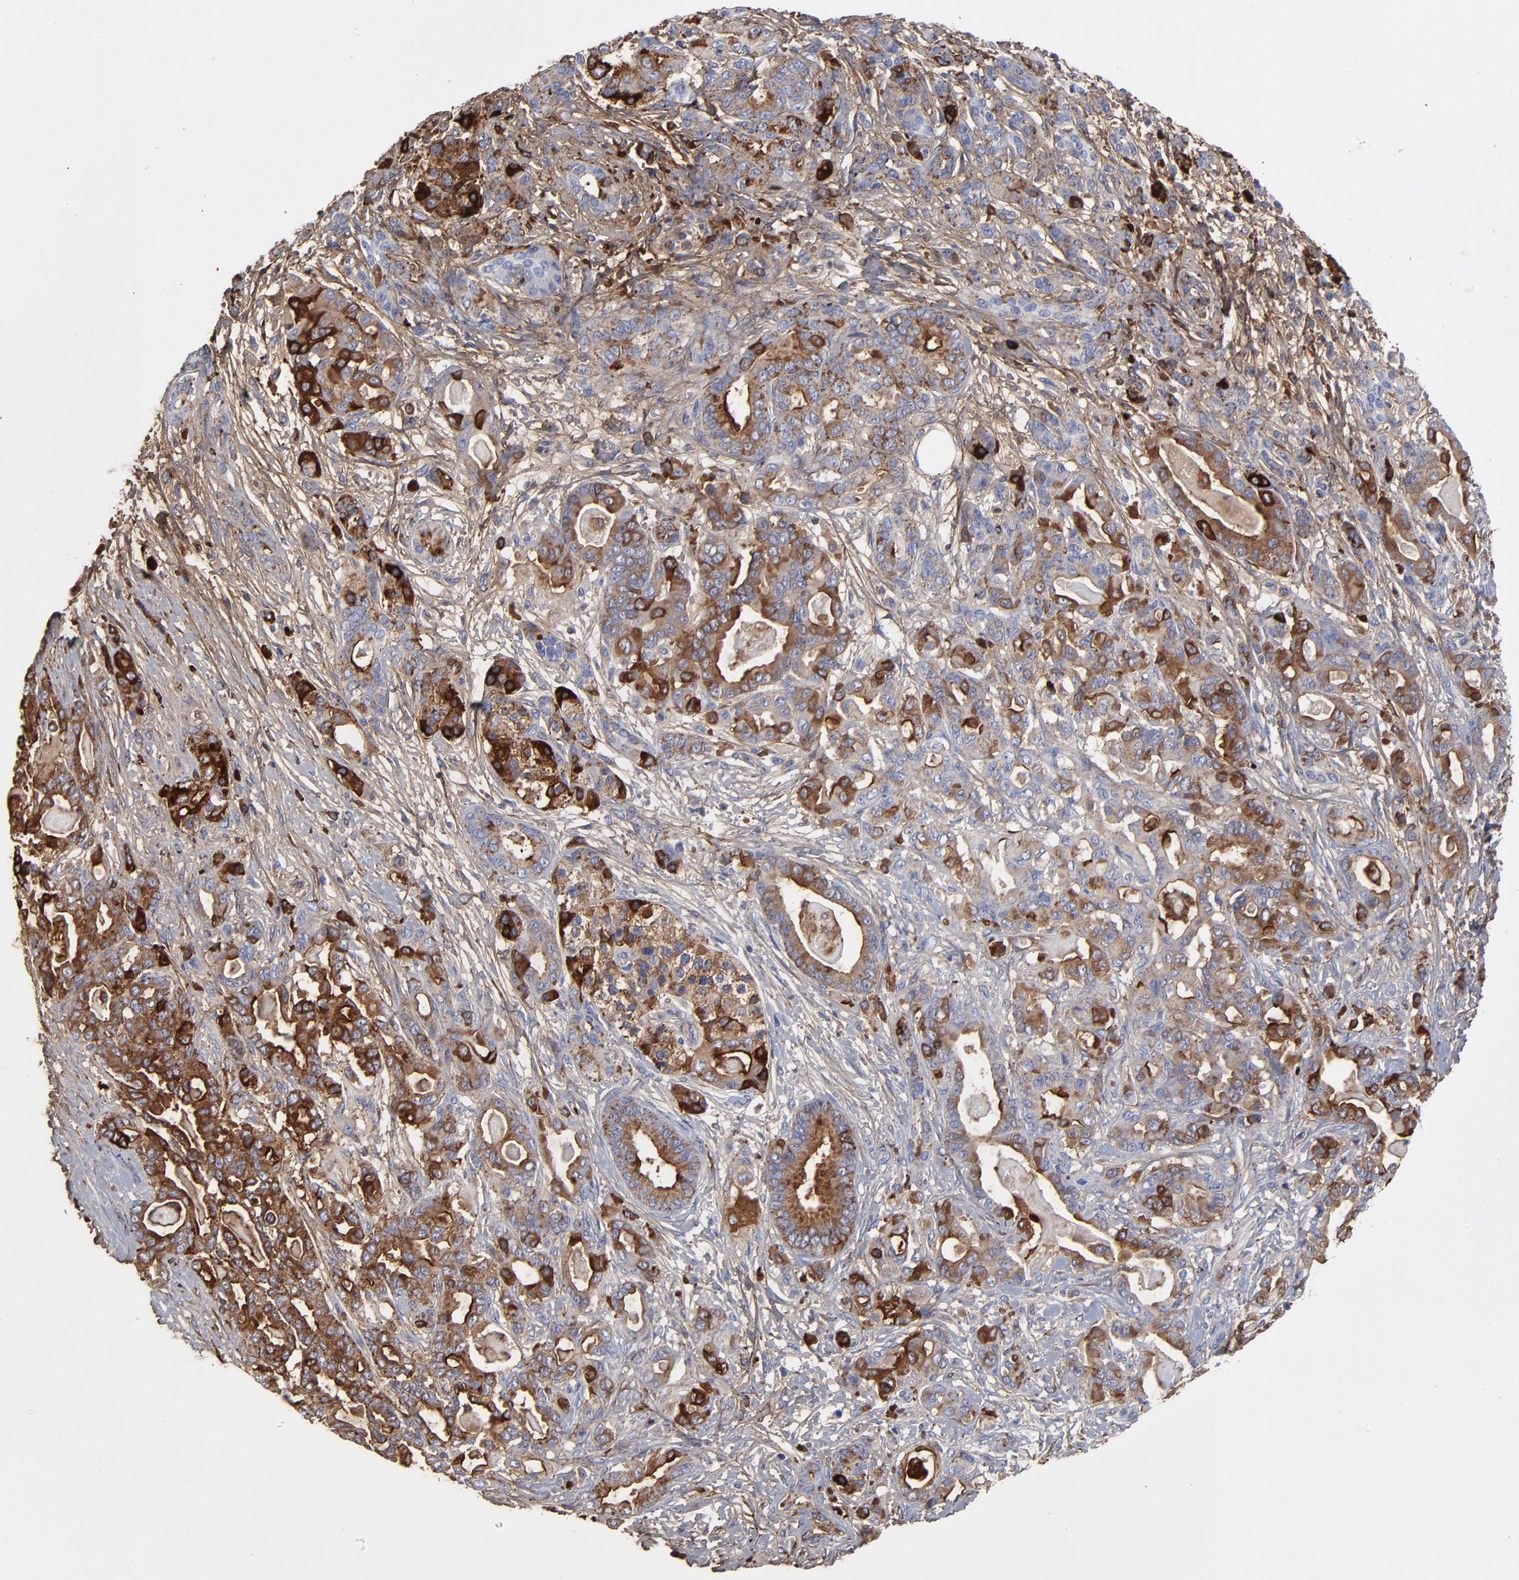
{"staining": {"intensity": "strong", "quantity": ">75%", "location": "cytoplasmic/membranous"}, "tissue": "pancreatic cancer", "cell_type": "Tumor cells", "image_type": "cancer", "snomed": [{"axis": "morphology", "description": "Adenocarcinoma, NOS"}, {"axis": "topography", "description": "Pancreas"}], "caption": "This photomicrograph exhibits IHC staining of adenocarcinoma (pancreatic), with high strong cytoplasmic/membranous expression in approximately >75% of tumor cells.", "gene": "DCN", "patient": {"sex": "male", "age": 63}}